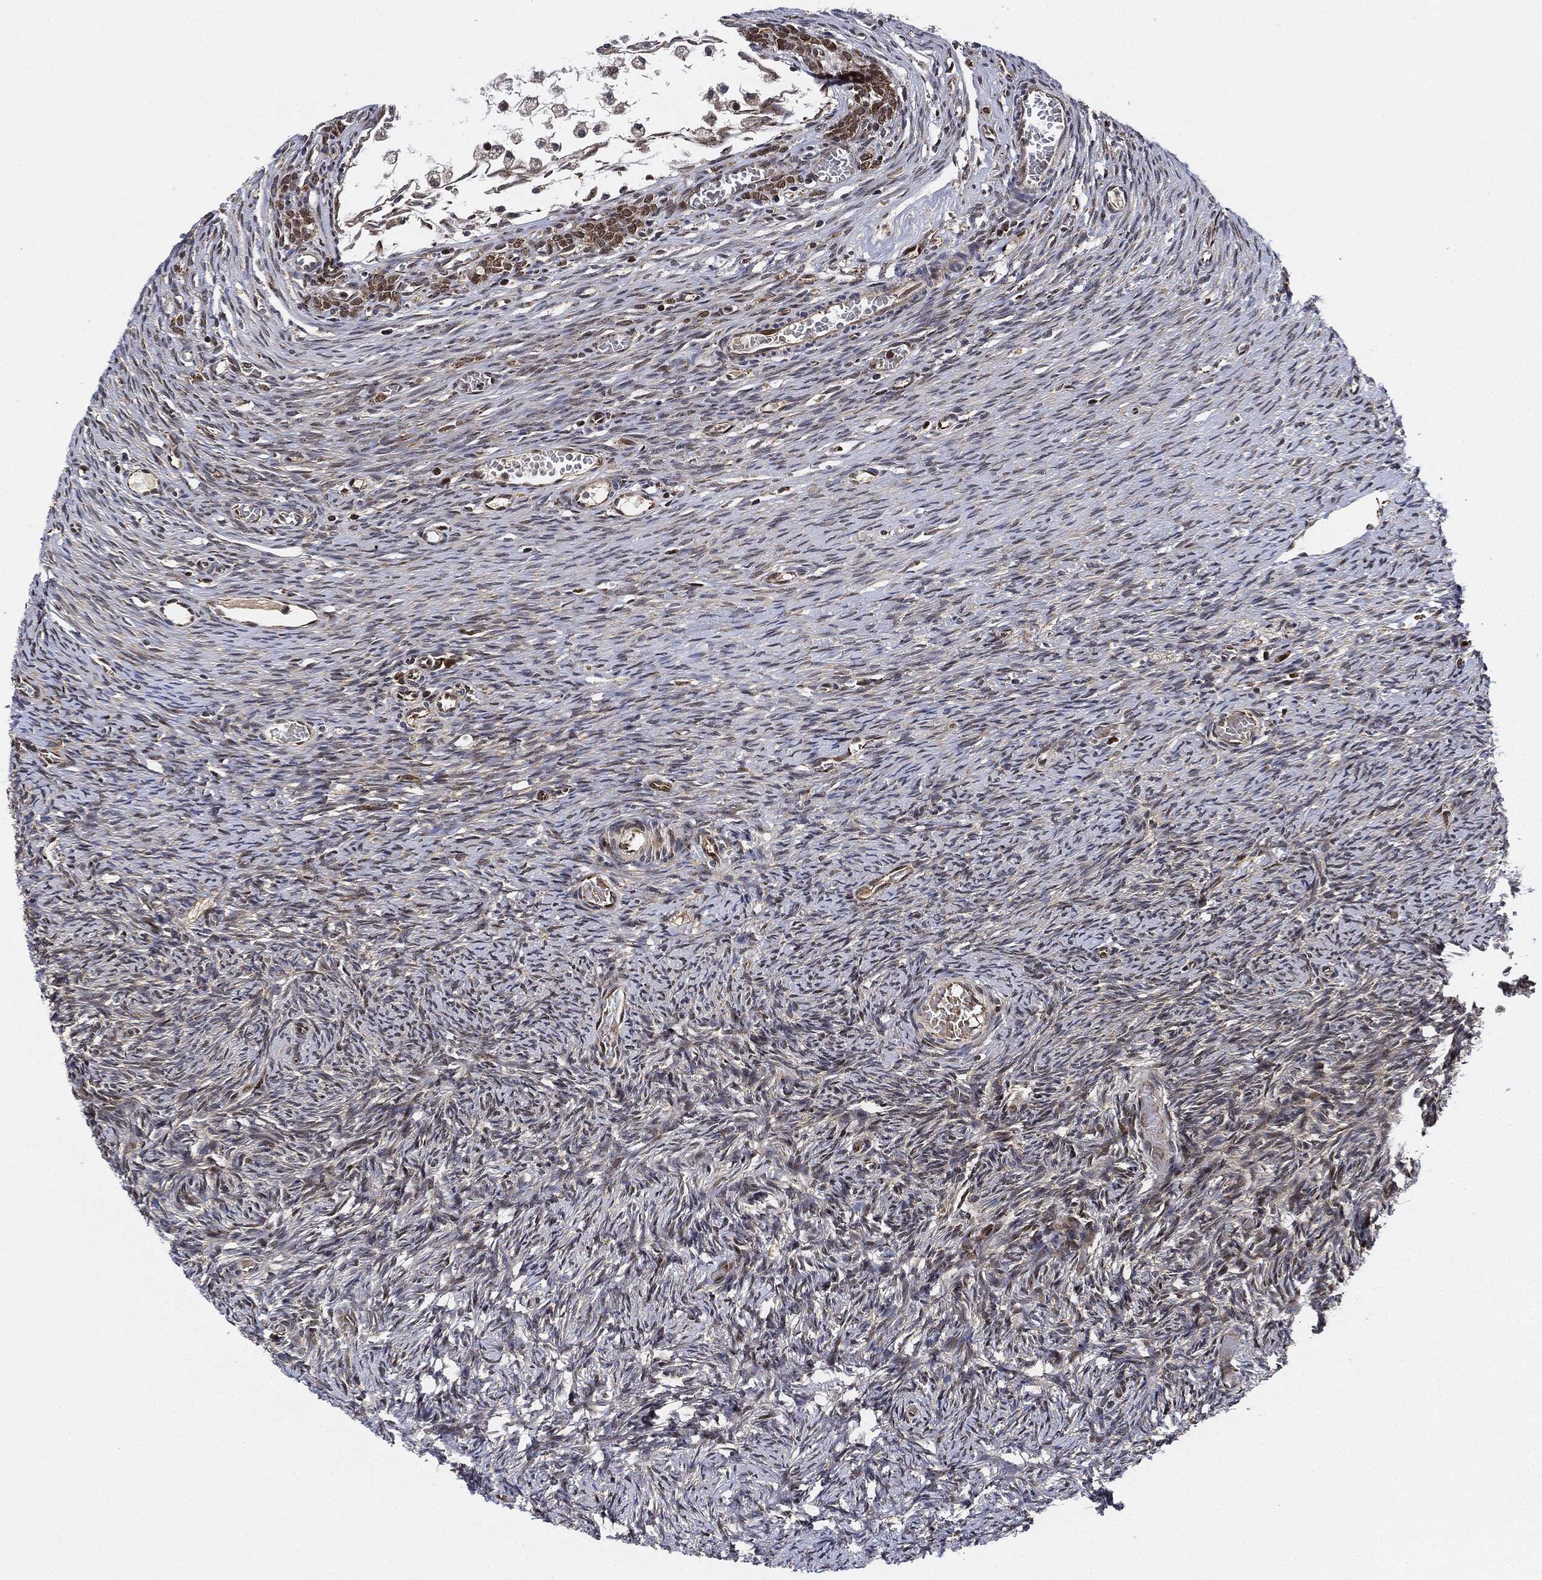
{"staining": {"intensity": "weak", "quantity": "25%-75%", "location": "cytoplasmic/membranous"}, "tissue": "ovary", "cell_type": "Follicle cells", "image_type": "normal", "snomed": [{"axis": "morphology", "description": "Normal tissue, NOS"}, {"axis": "topography", "description": "Ovary"}], "caption": "Immunohistochemical staining of normal ovary reveals 25%-75% levels of weak cytoplasmic/membranous protein positivity in about 25%-75% of follicle cells. (IHC, brightfield microscopy, high magnification).", "gene": "RNASEL", "patient": {"sex": "female", "age": 39}}